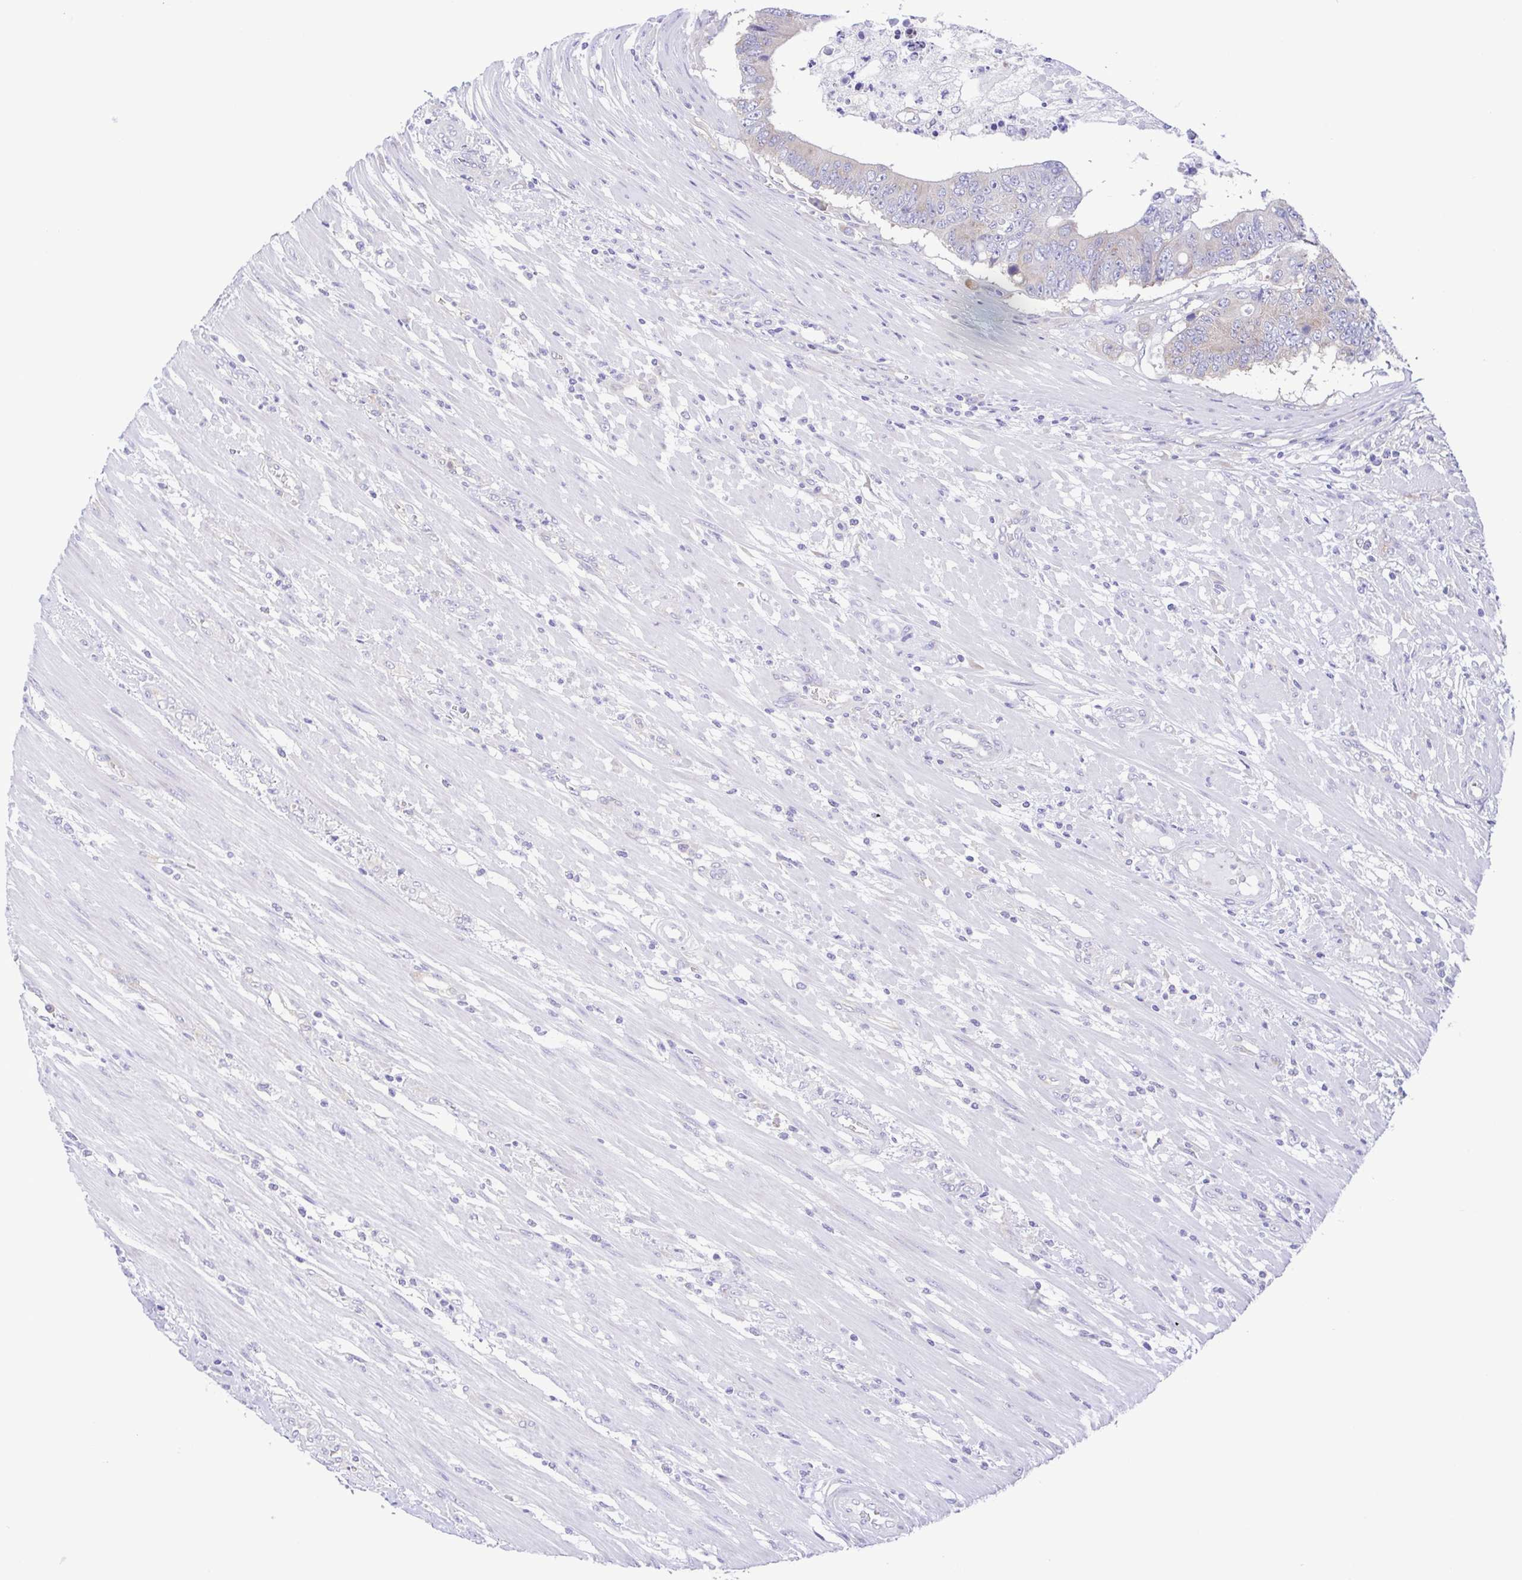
{"staining": {"intensity": "negative", "quantity": "none", "location": "none"}, "tissue": "colorectal cancer", "cell_type": "Tumor cells", "image_type": "cancer", "snomed": [{"axis": "morphology", "description": "Adenocarcinoma, NOS"}, {"axis": "topography", "description": "Colon"}], "caption": "Immunohistochemical staining of adenocarcinoma (colorectal) shows no significant positivity in tumor cells.", "gene": "TNNI3", "patient": {"sex": "female", "age": 48}}